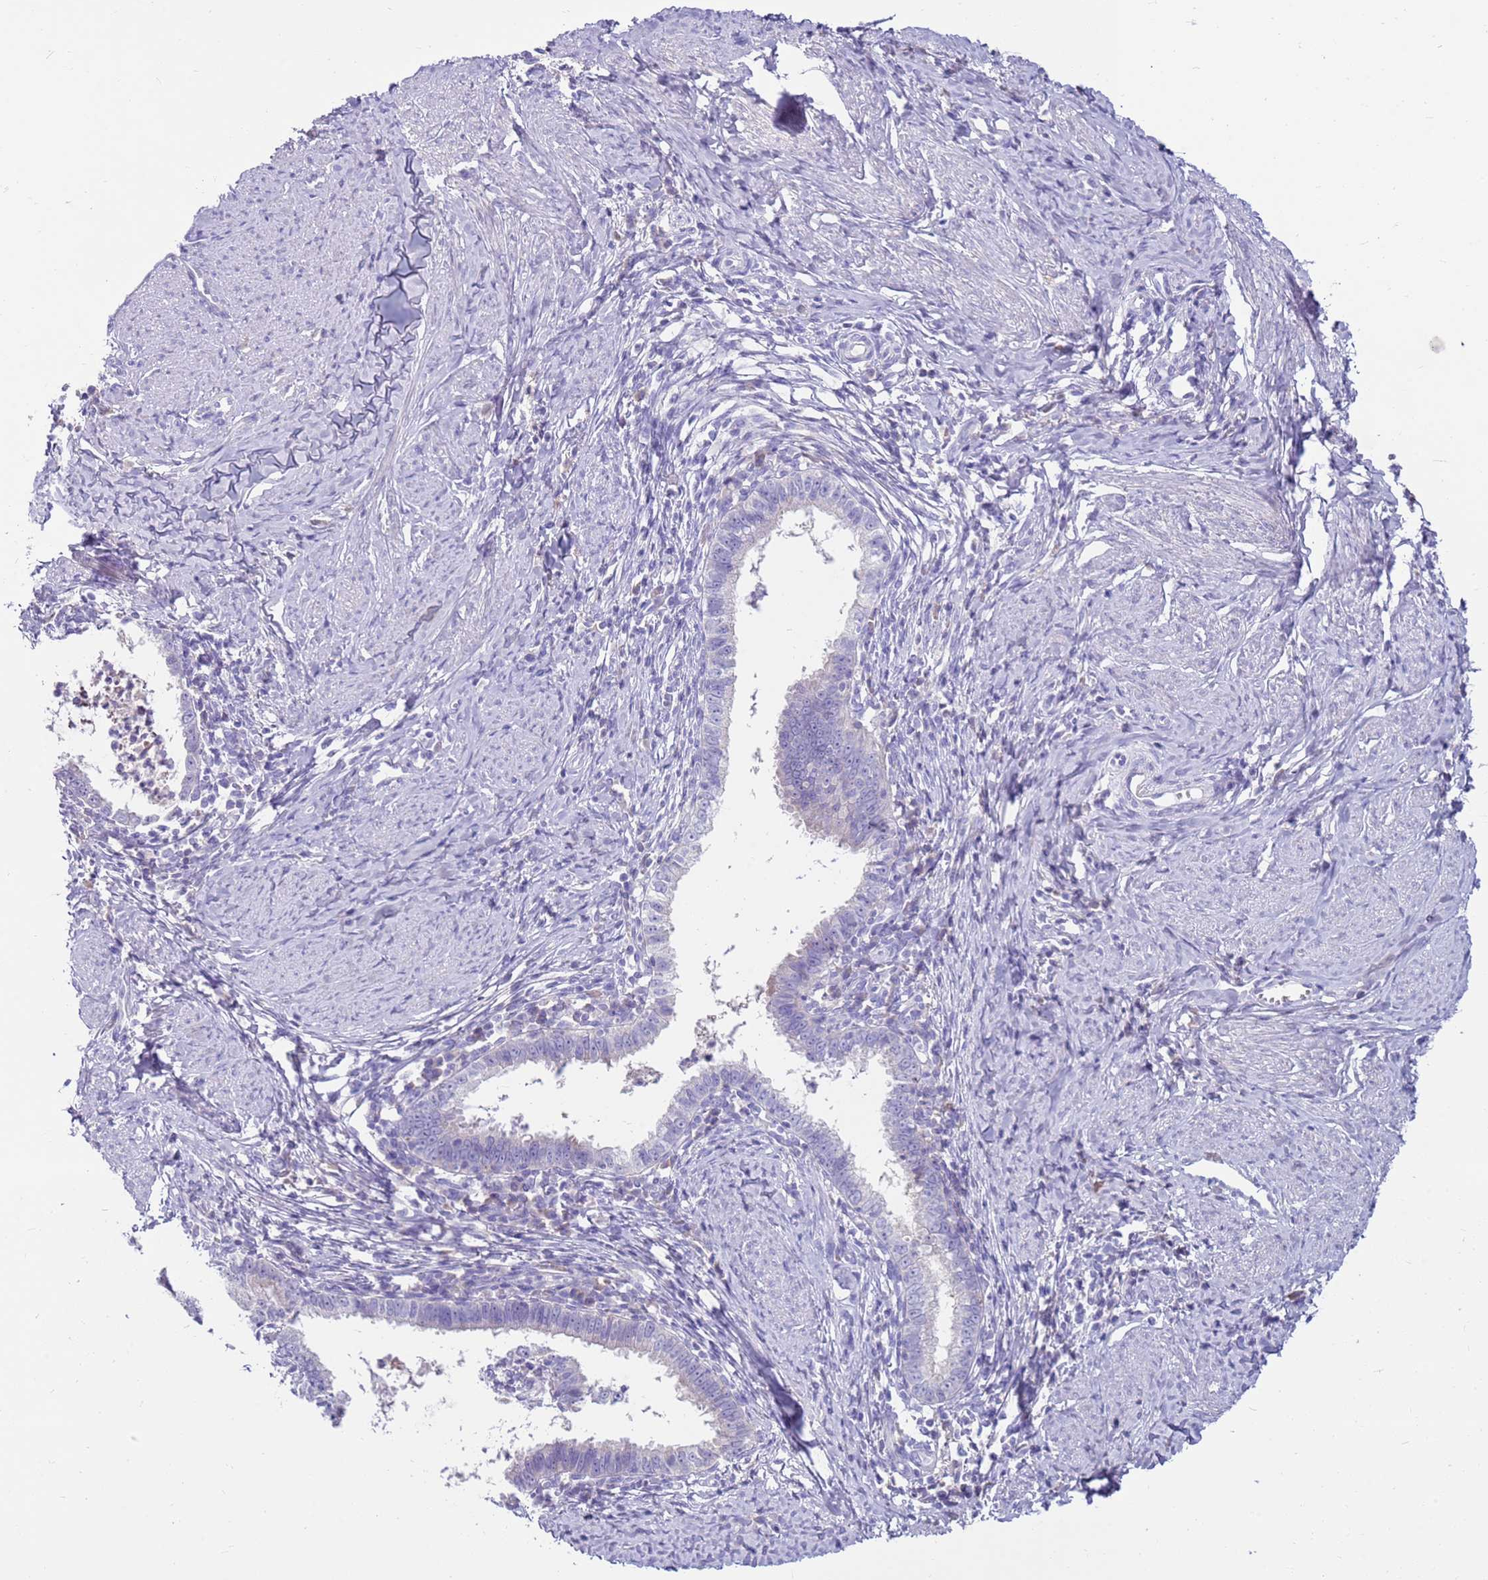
{"staining": {"intensity": "negative", "quantity": "none", "location": "none"}, "tissue": "cervical cancer", "cell_type": "Tumor cells", "image_type": "cancer", "snomed": [{"axis": "morphology", "description": "Adenocarcinoma, NOS"}, {"axis": "topography", "description": "Cervix"}], "caption": "Immunohistochemical staining of human cervical adenocarcinoma demonstrates no significant positivity in tumor cells.", "gene": "EVPLL", "patient": {"sex": "female", "age": 36}}